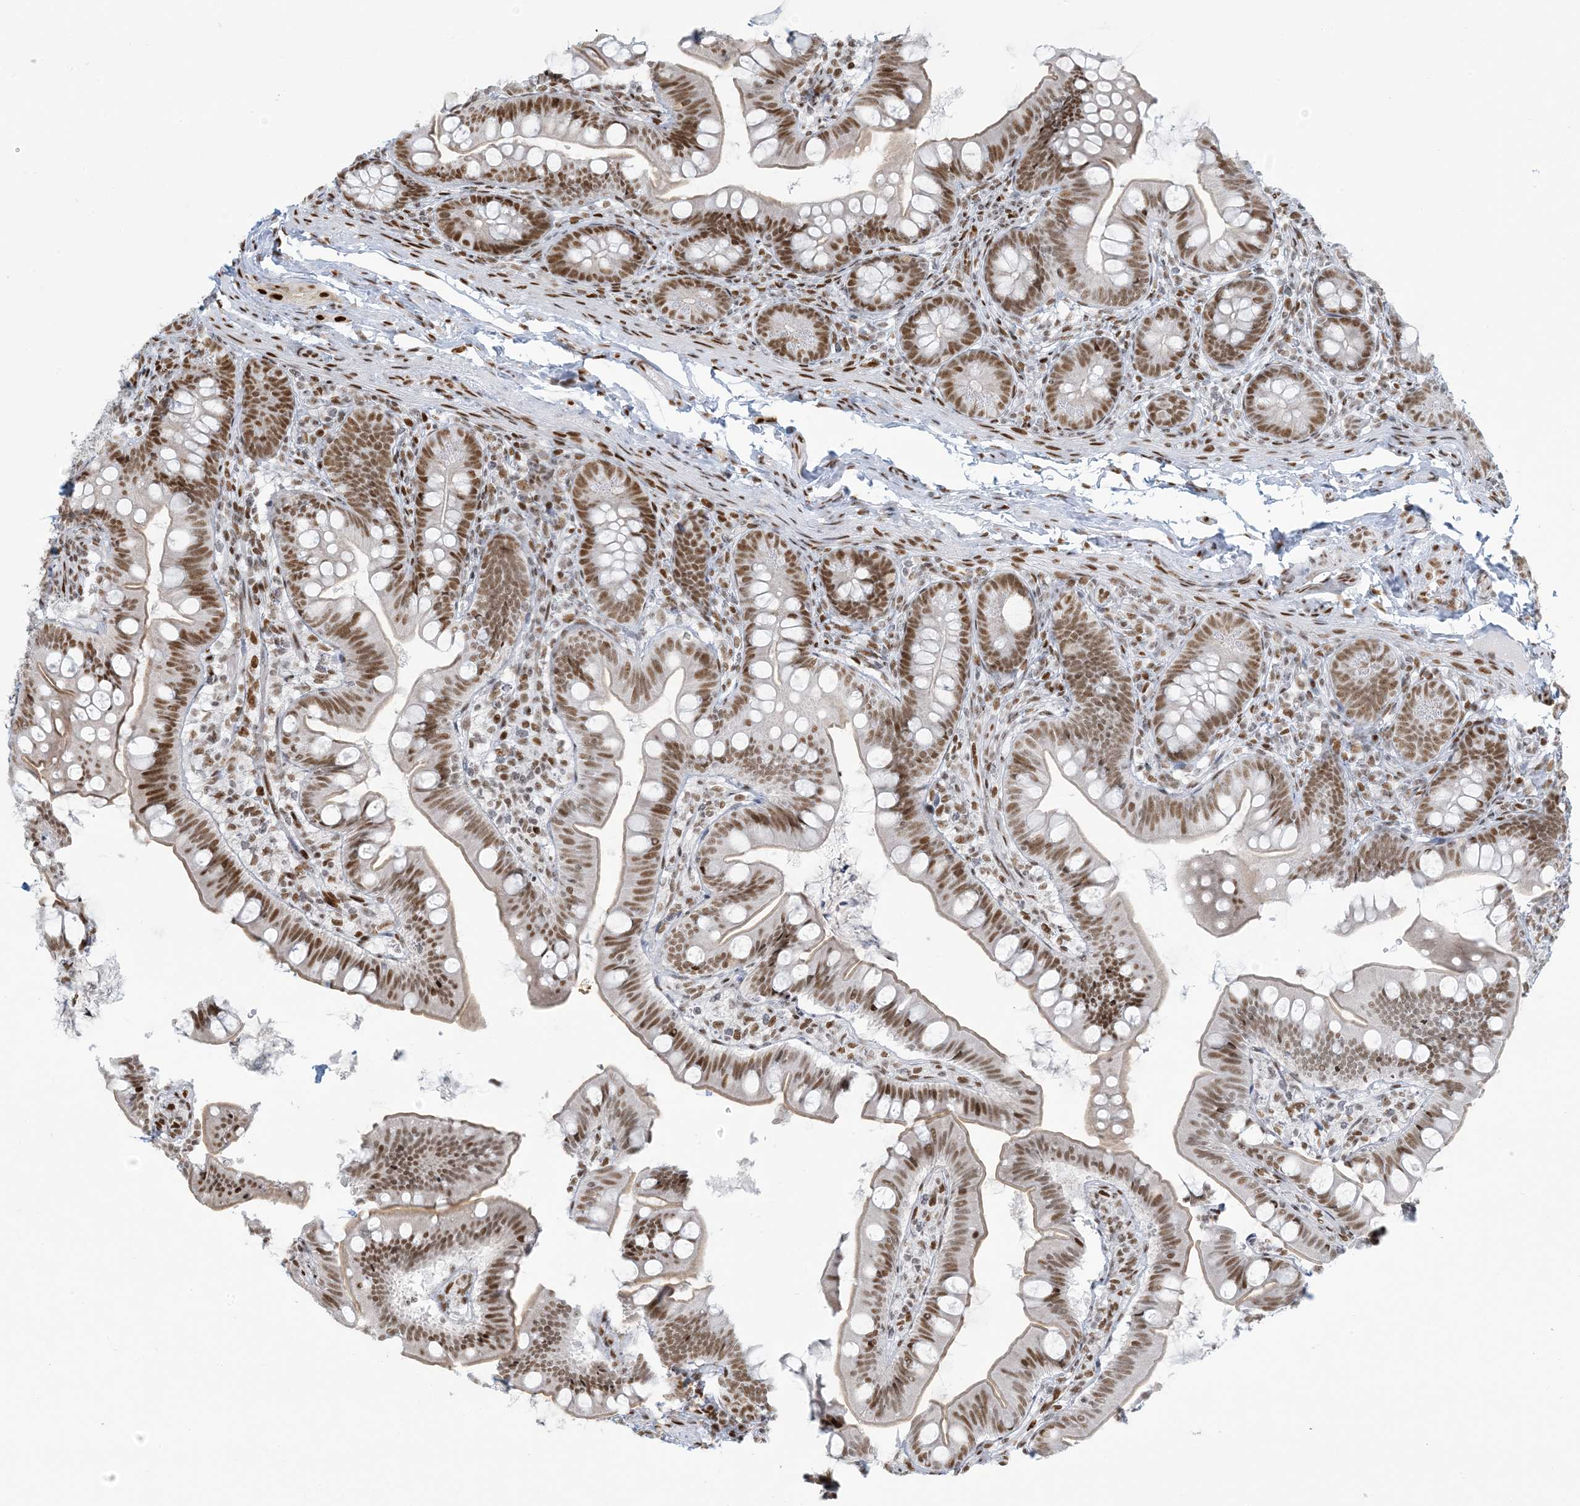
{"staining": {"intensity": "moderate", "quantity": ">75%", "location": "nuclear"}, "tissue": "small intestine", "cell_type": "Glandular cells", "image_type": "normal", "snomed": [{"axis": "morphology", "description": "Normal tissue, NOS"}, {"axis": "topography", "description": "Small intestine"}], "caption": "The image shows immunohistochemical staining of unremarkable small intestine. There is moderate nuclear staining is seen in approximately >75% of glandular cells.", "gene": "STAG1", "patient": {"sex": "male", "age": 7}}